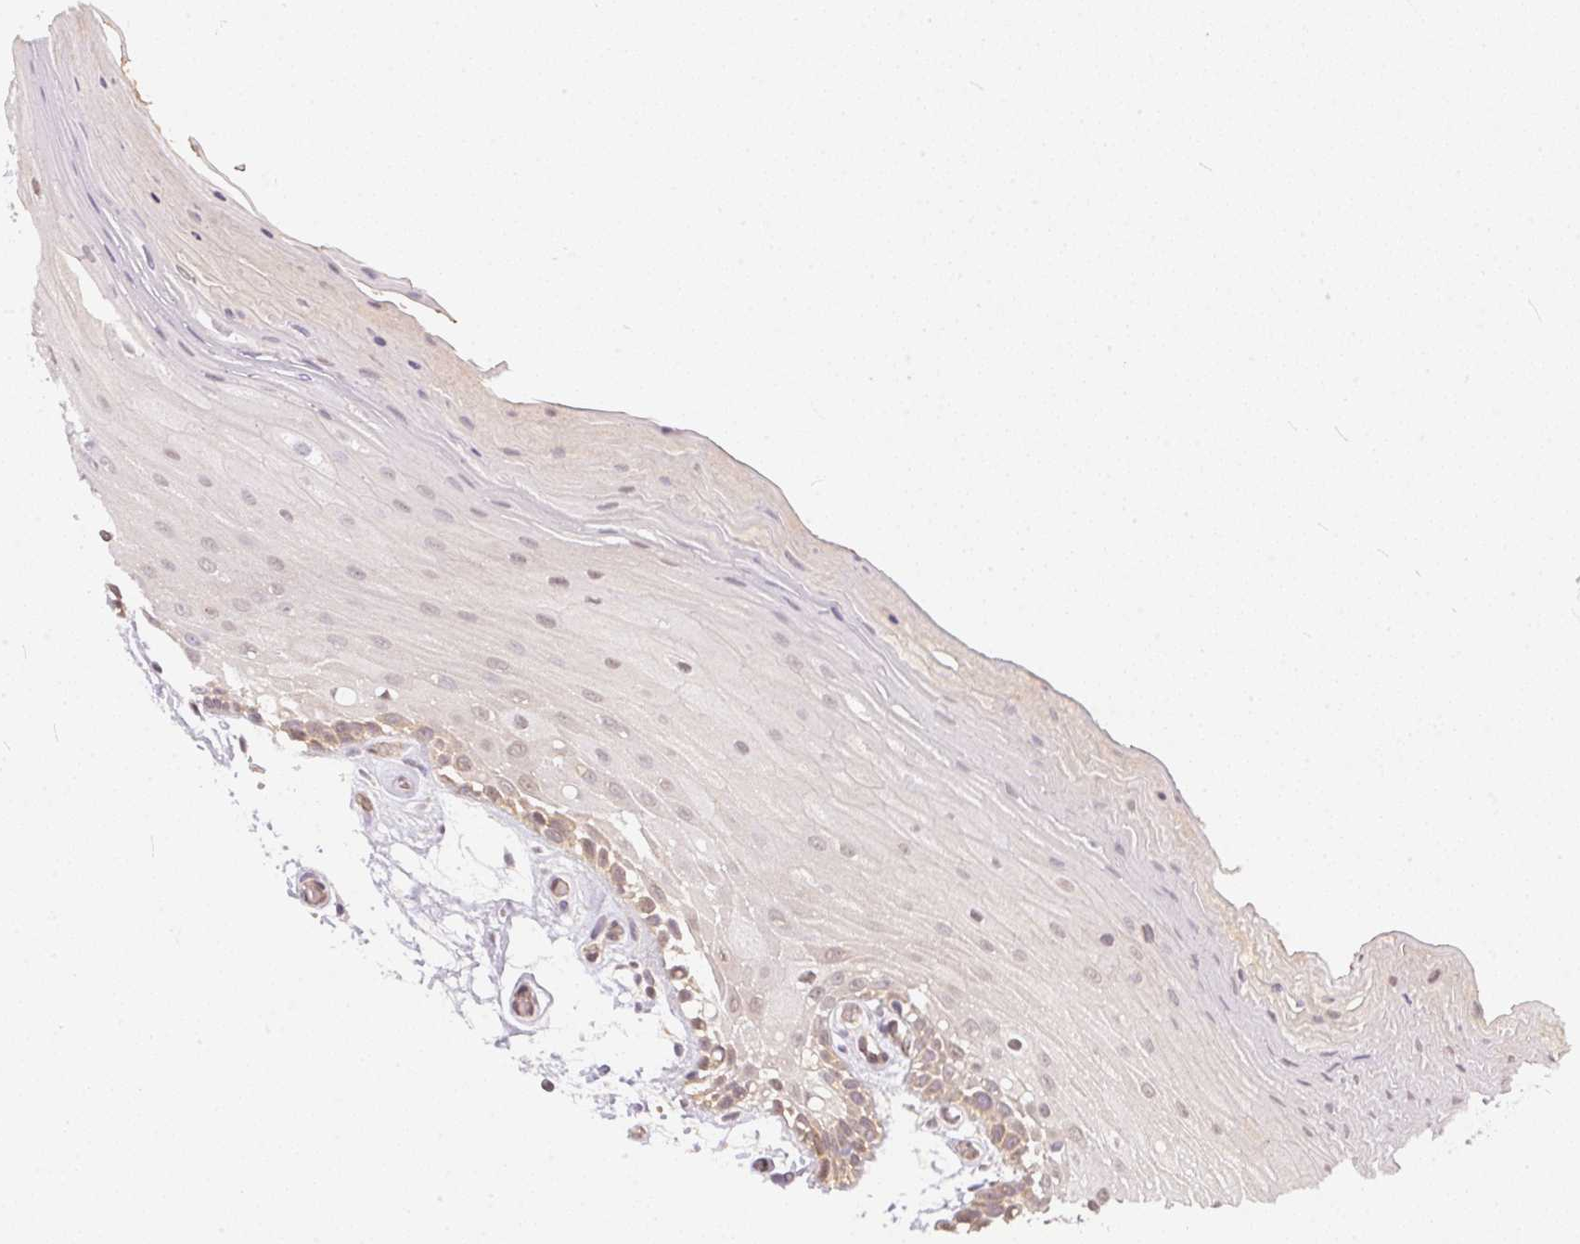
{"staining": {"intensity": "weak", "quantity": "<25%", "location": "cytoplasmic/membranous"}, "tissue": "oral mucosa", "cell_type": "Squamous epithelial cells", "image_type": "normal", "snomed": [{"axis": "morphology", "description": "Normal tissue, NOS"}, {"axis": "morphology", "description": "Squamous cell carcinoma, NOS"}, {"axis": "topography", "description": "Oral tissue"}, {"axis": "topography", "description": "Tounge, NOS"}, {"axis": "topography", "description": "Head-Neck"}], "caption": "This is an immunohistochemistry (IHC) histopathology image of normal human oral mucosa. There is no expression in squamous epithelial cells.", "gene": "BLMH", "patient": {"sex": "male", "age": 62}}